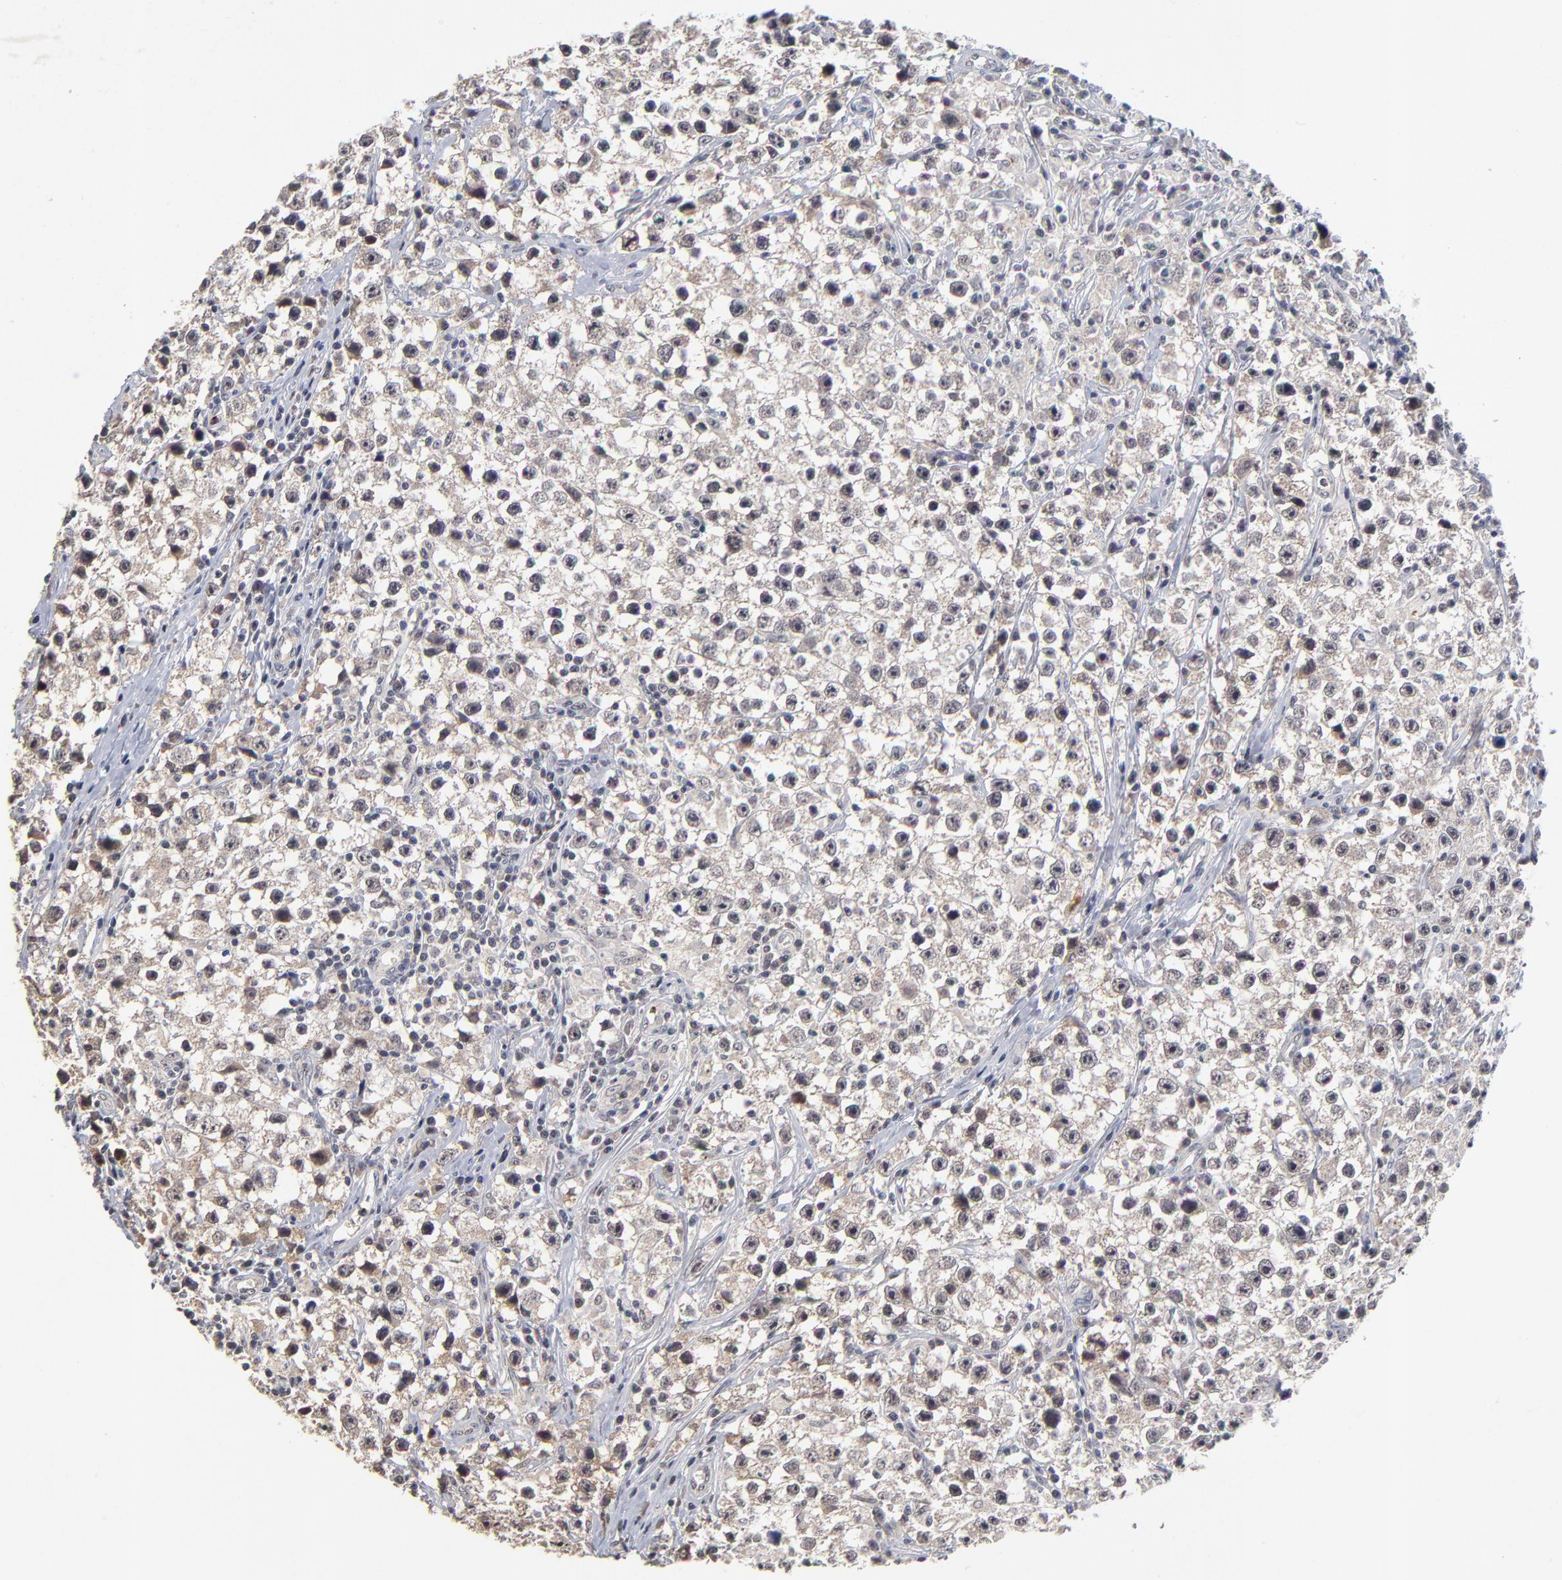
{"staining": {"intensity": "weak", "quantity": ">75%", "location": "cytoplasmic/membranous,nuclear"}, "tissue": "testis cancer", "cell_type": "Tumor cells", "image_type": "cancer", "snomed": [{"axis": "morphology", "description": "Seminoma, NOS"}, {"axis": "topography", "description": "Testis"}], "caption": "This image reveals testis seminoma stained with immunohistochemistry (IHC) to label a protein in brown. The cytoplasmic/membranous and nuclear of tumor cells show weak positivity for the protein. Nuclei are counter-stained blue.", "gene": "WSB1", "patient": {"sex": "male", "age": 35}}